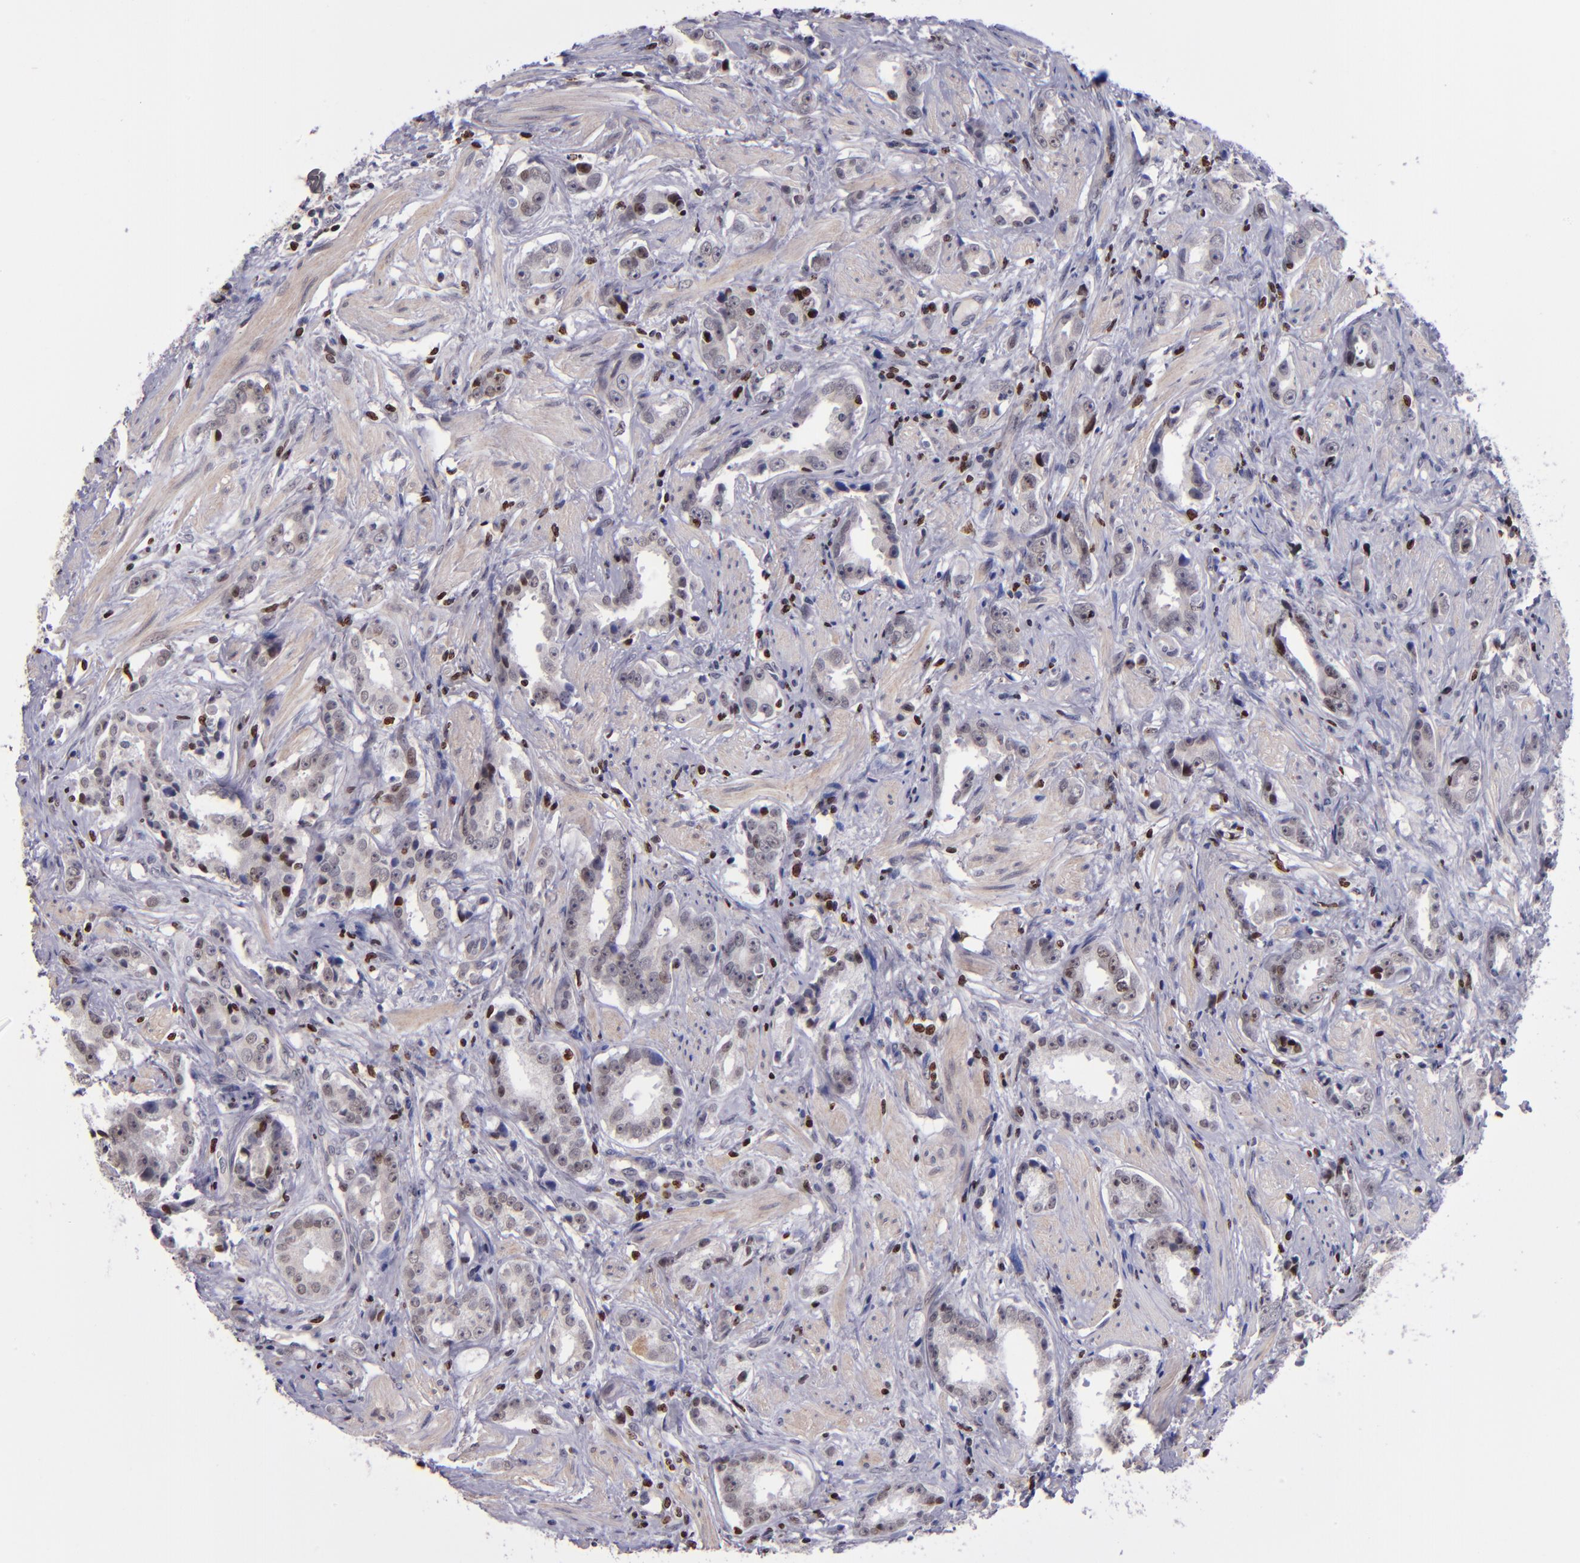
{"staining": {"intensity": "negative", "quantity": "none", "location": "none"}, "tissue": "prostate cancer", "cell_type": "Tumor cells", "image_type": "cancer", "snomed": [{"axis": "morphology", "description": "Adenocarcinoma, Medium grade"}, {"axis": "topography", "description": "Prostate"}], "caption": "High power microscopy photomicrograph of an immunohistochemistry (IHC) micrograph of prostate cancer, revealing no significant staining in tumor cells. (DAB (3,3'-diaminobenzidine) immunohistochemistry, high magnification).", "gene": "CDKL5", "patient": {"sex": "male", "age": 53}}